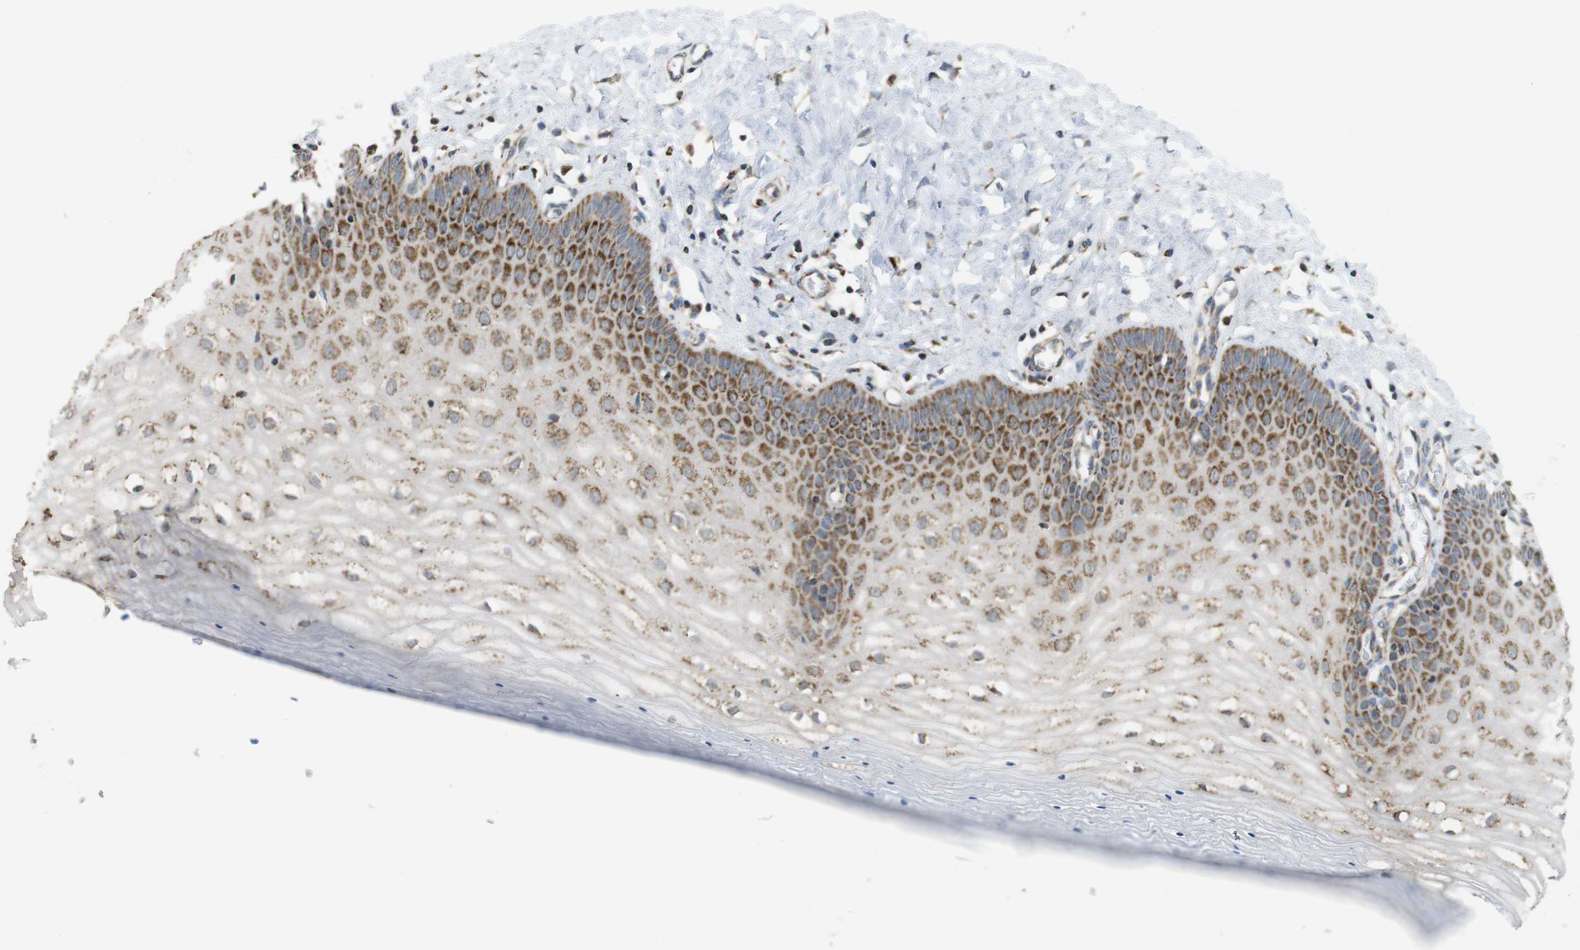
{"staining": {"intensity": "moderate", "quantity": "25%-75%", "location": "cytoplasmic/membranous"}, "tissue": "cervix", "cell_type": "Glandular cells", "image_type": "normal", "snomed": [{"axis": "morphology", "description": "Normal tissue, NOS"}, {"axis": "topography", "description": "Cervix"}], "caption": "A medium amount of moderate cytoplasmic/membranous expression is appreciated in about 25%-75% of glandular cells in unremarkable cervix. Using DAB (3,3'-diaminobenzidine) (brown) and hematoxylin (blue) stains, captured at high magnification using brightfield microscopy.", "gene": "CALHM2", "patient": {"sex": "female", "age": 55}}